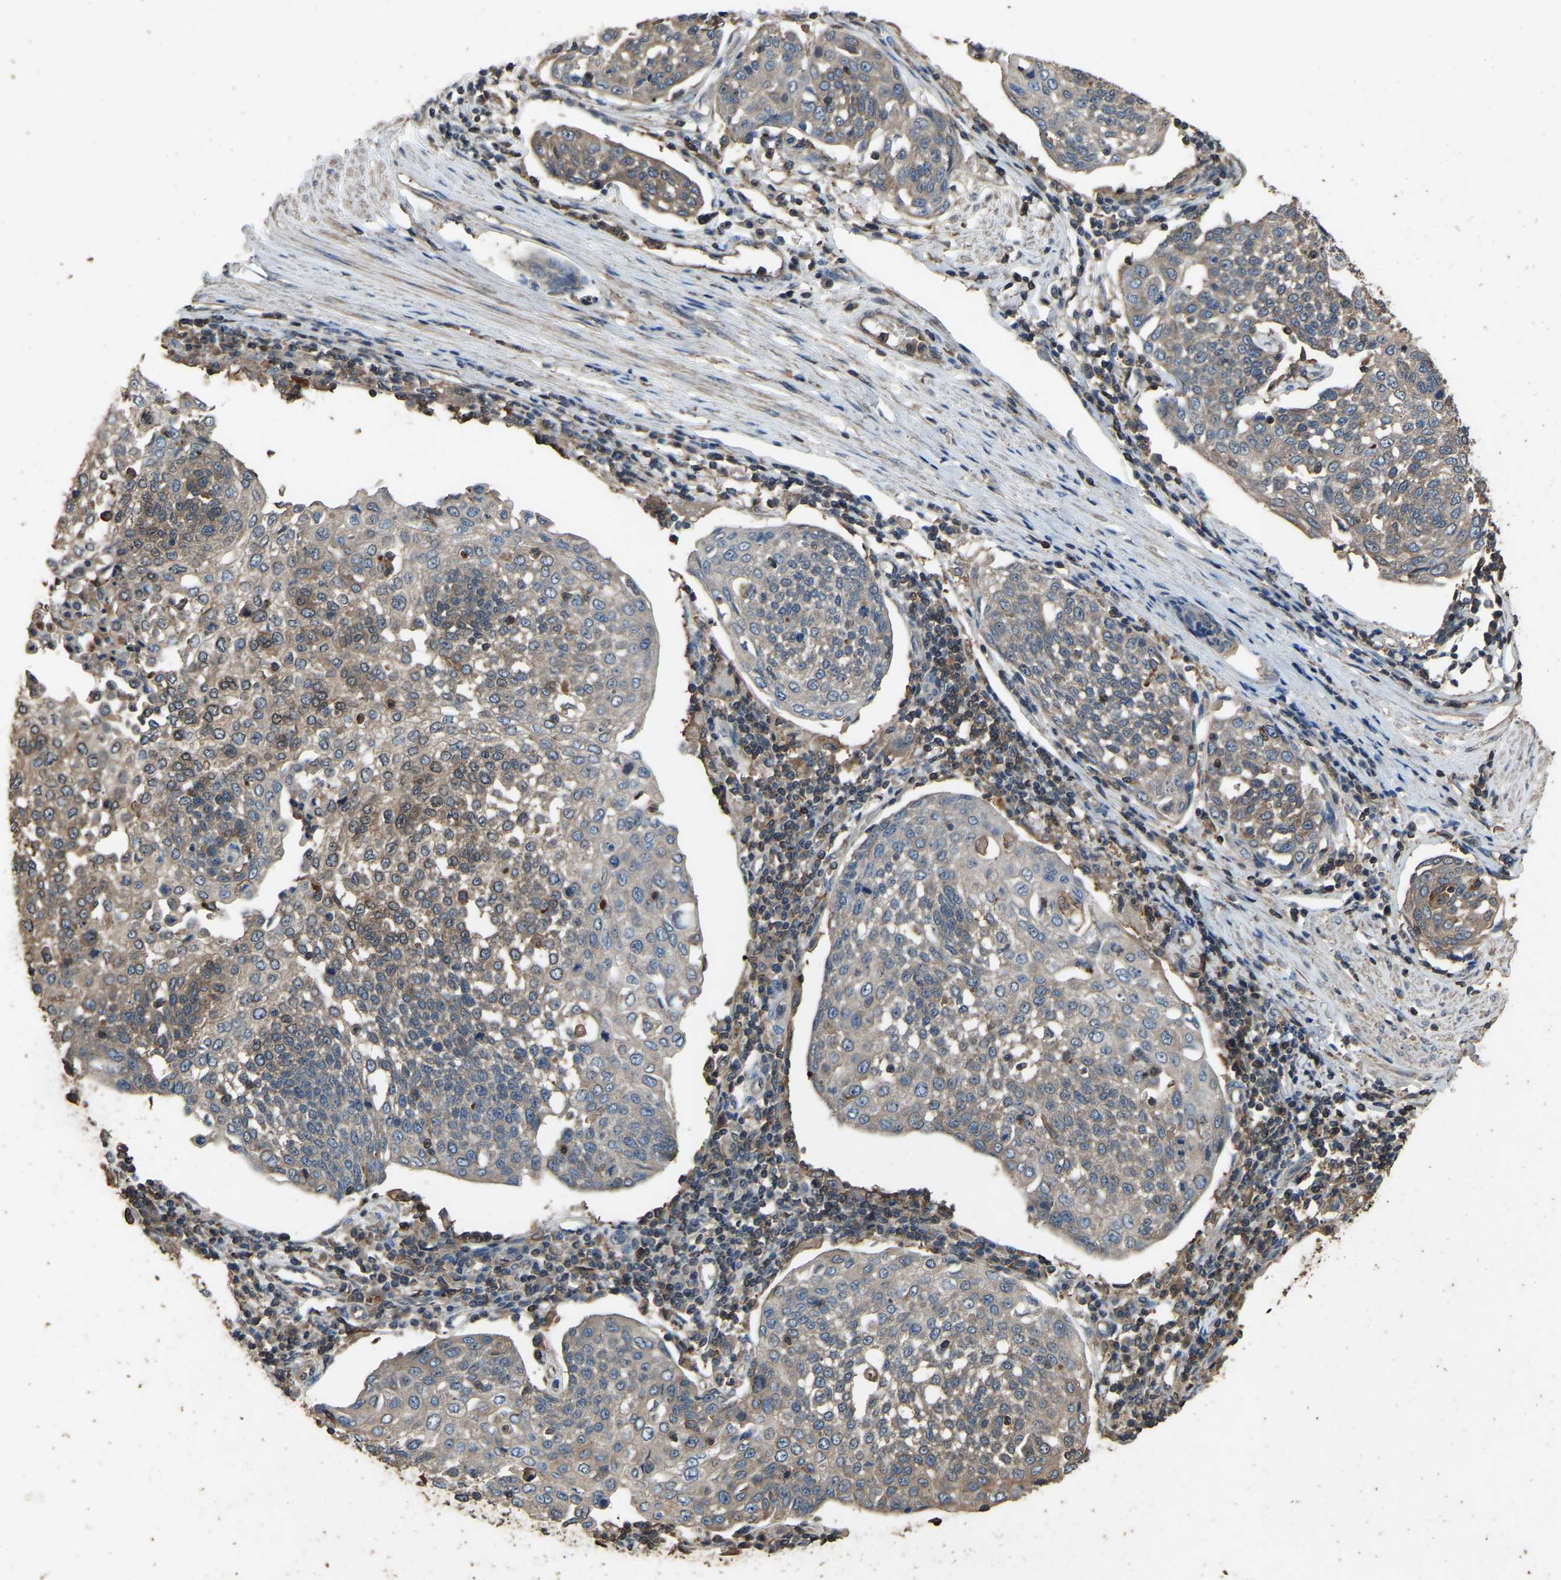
{"staining": {"intensity": "weak", "quantity": ">75%", "location": "cytoplasmic/membranous"}, "tissue": "cervical cancer", "cell_type": "Tumor cells", "image_type": "cancer", "snomed": [{"axis": "morphology", "description": "Squamous cell carcinoma, NOS"}, {"axis": "topography", "description": "Cervix"}], "caption": "This is an image of immunohistochemistry (IHC) staining of cervical cancer (squamous cell carcinoma), which shows weak positivity in the cytoplasmic/membranous of tumor cells.", "gene": "FHIT", "patient": {"sex": "female", "age": 34}}